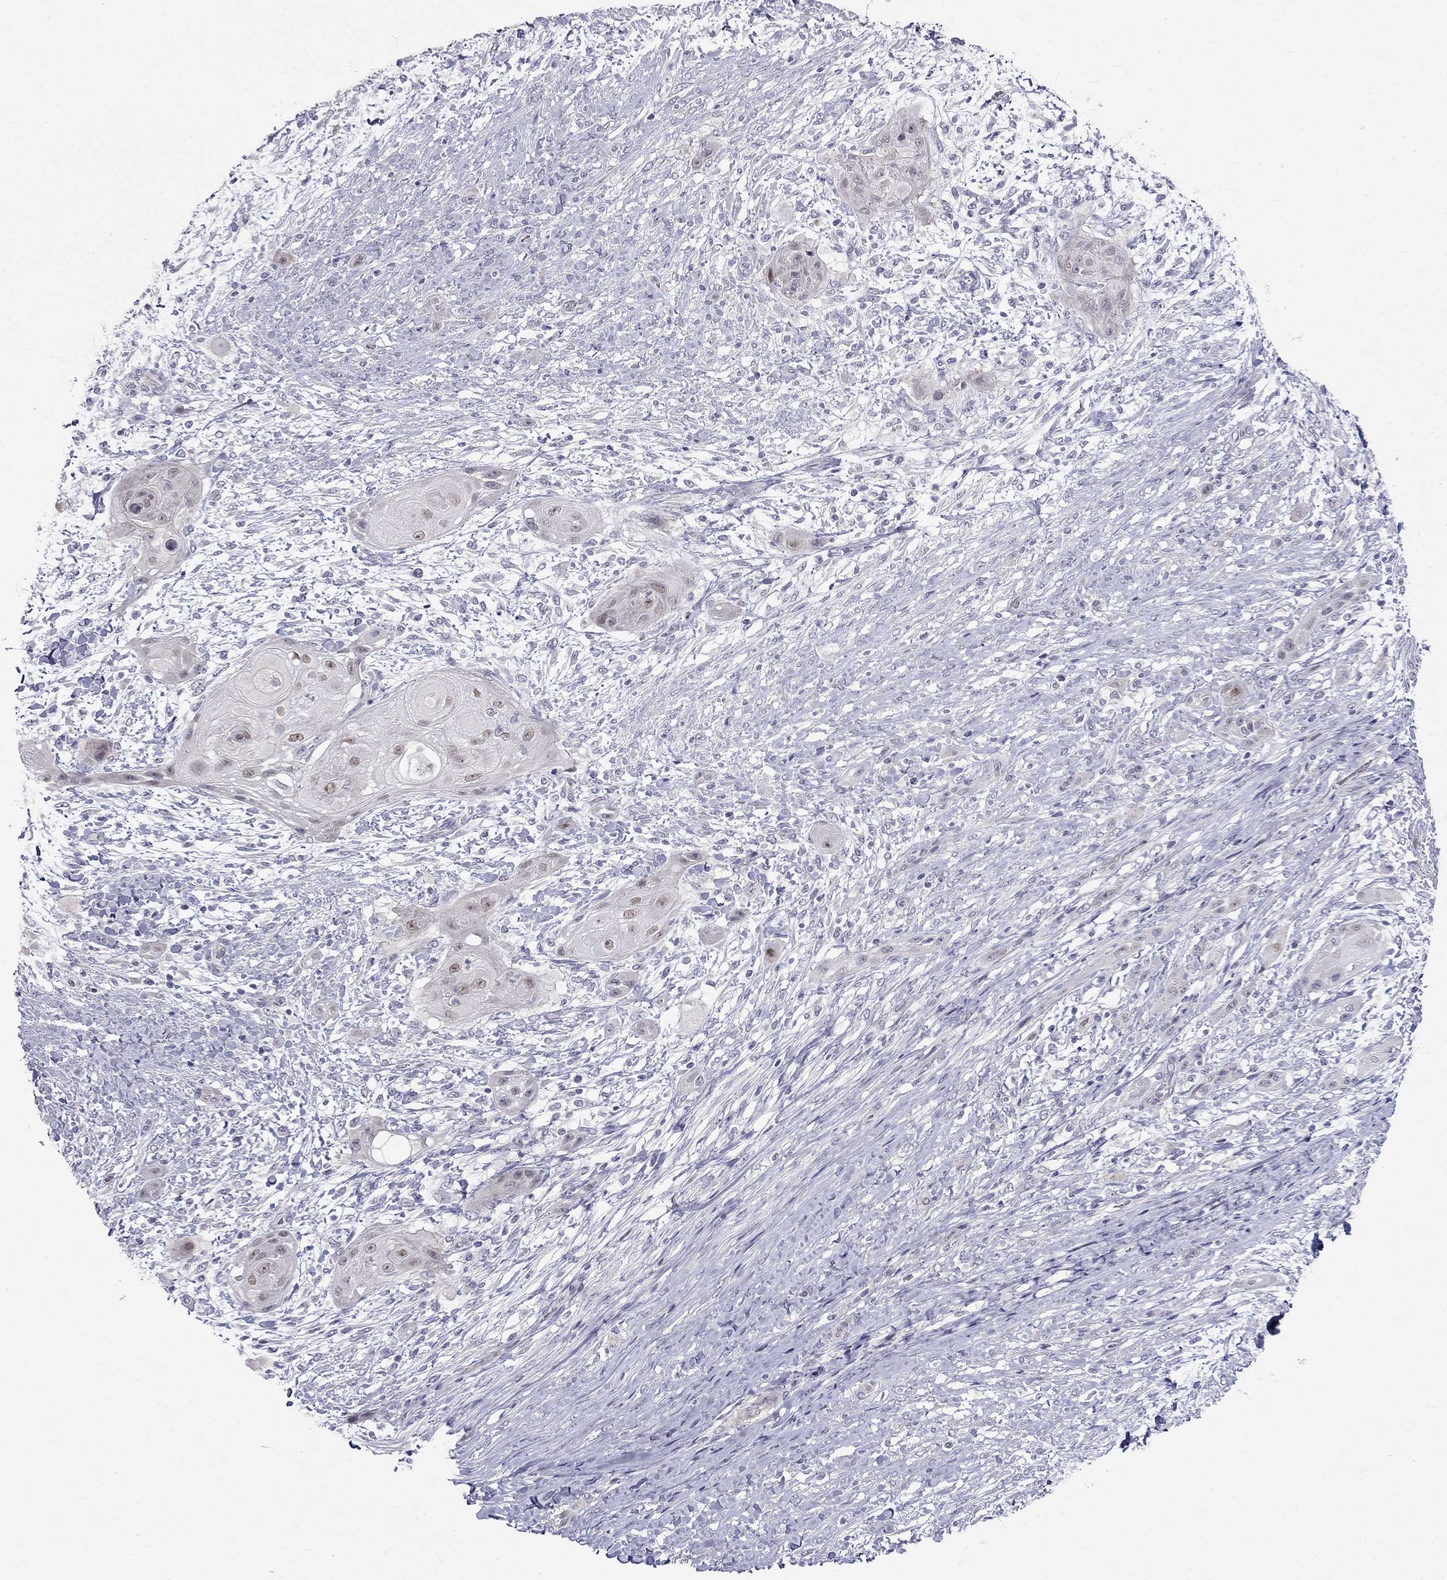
{"staining": {"intensity": "weak", "quantity": "<25%", "location": "nuclear"}, "tissue": "skin cancer", "cell_type": "Tumor cells", "image_type": "cancer", "snomed": [{"axis": "morphology", "description": "Squamous cell carcinoma, NOS"}, {"axis": "topography", "description": "Skin"}], "caption": "Immunohistochemistry of human squamous cell carcinoma (skin) shows no expression in tumor cells.", "gene": "BAG5", "patient": {"sex": "male", "age": 62}}